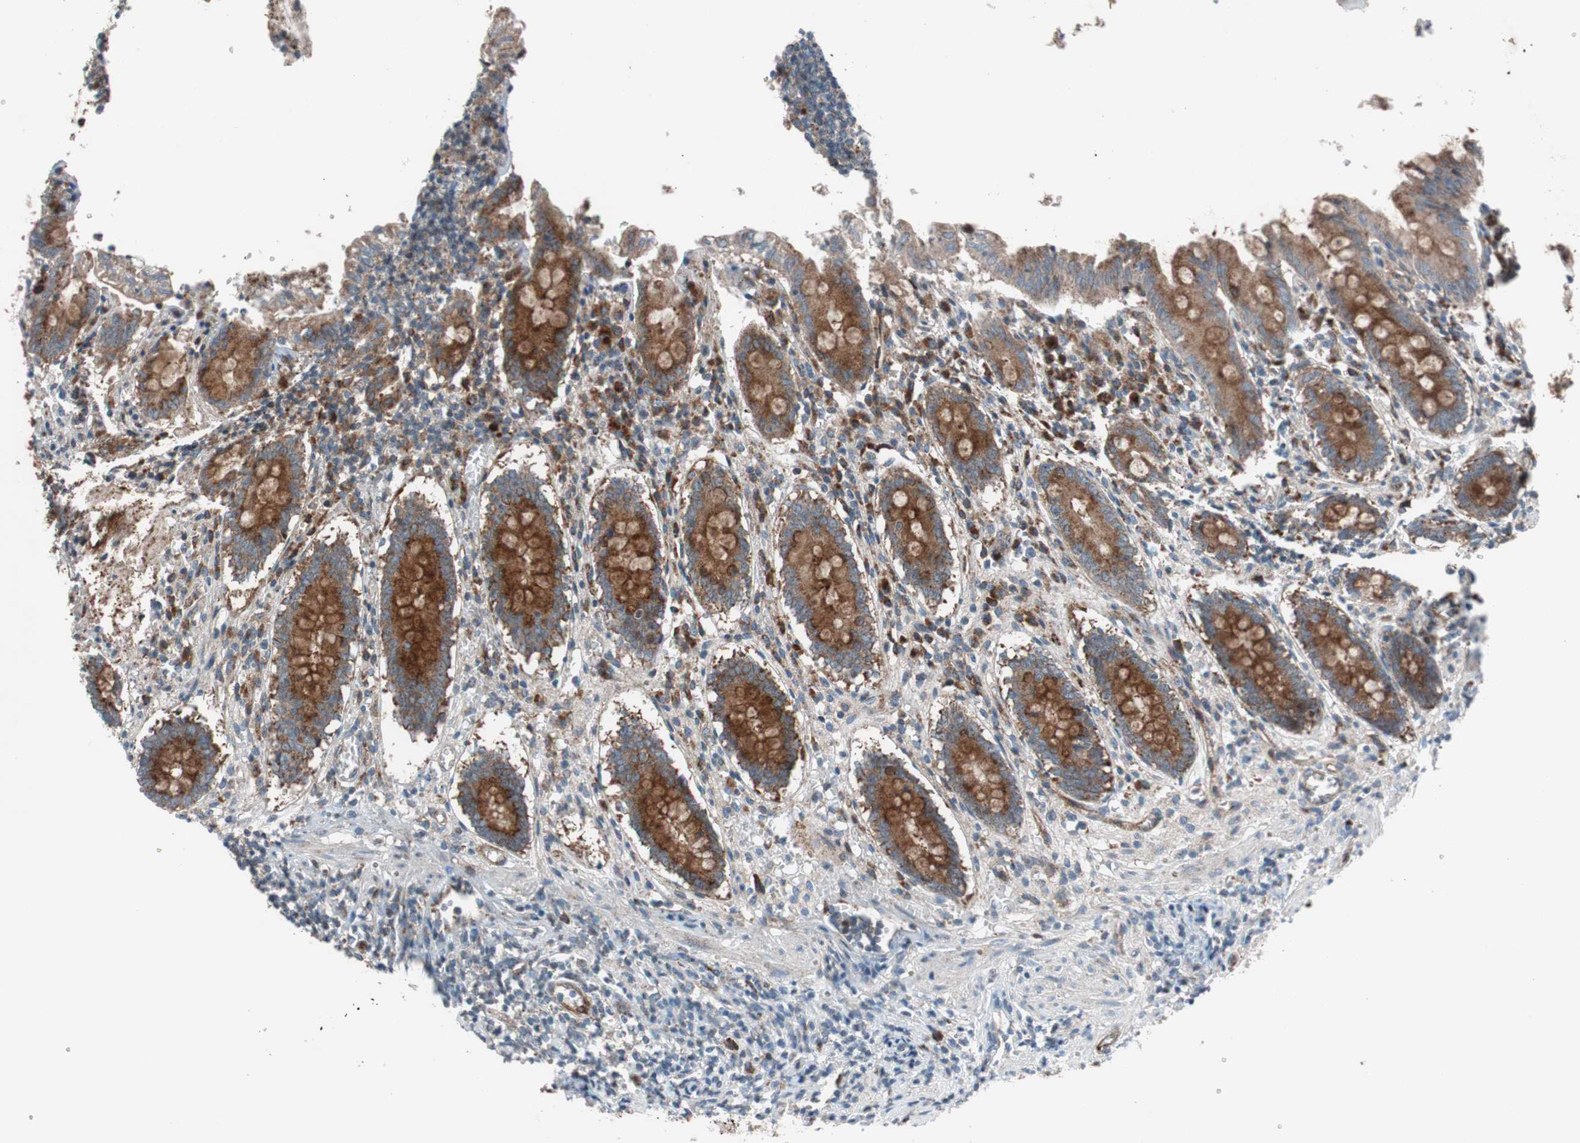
{"staining": {"intensity": "strong", "quantity": ">75%", "location": "cytoplasmic/membranous"}, "tissue": "appendix", "cell_type": "Glandular cells", "image_type": "normal", "snomed": [{"axis": "morphology", "description": "Normal tissue, NOS"}, {"axis": "topography", "description": "Appendix"}], "caption": "Approximately >75% of glandular cells in normal appendix display strong cytoplasmic/membranous protein staining as visualized by brown immunohistochemical staining.", "gene": "CCL14", "patient": {"sex": "female", "age": 50}}